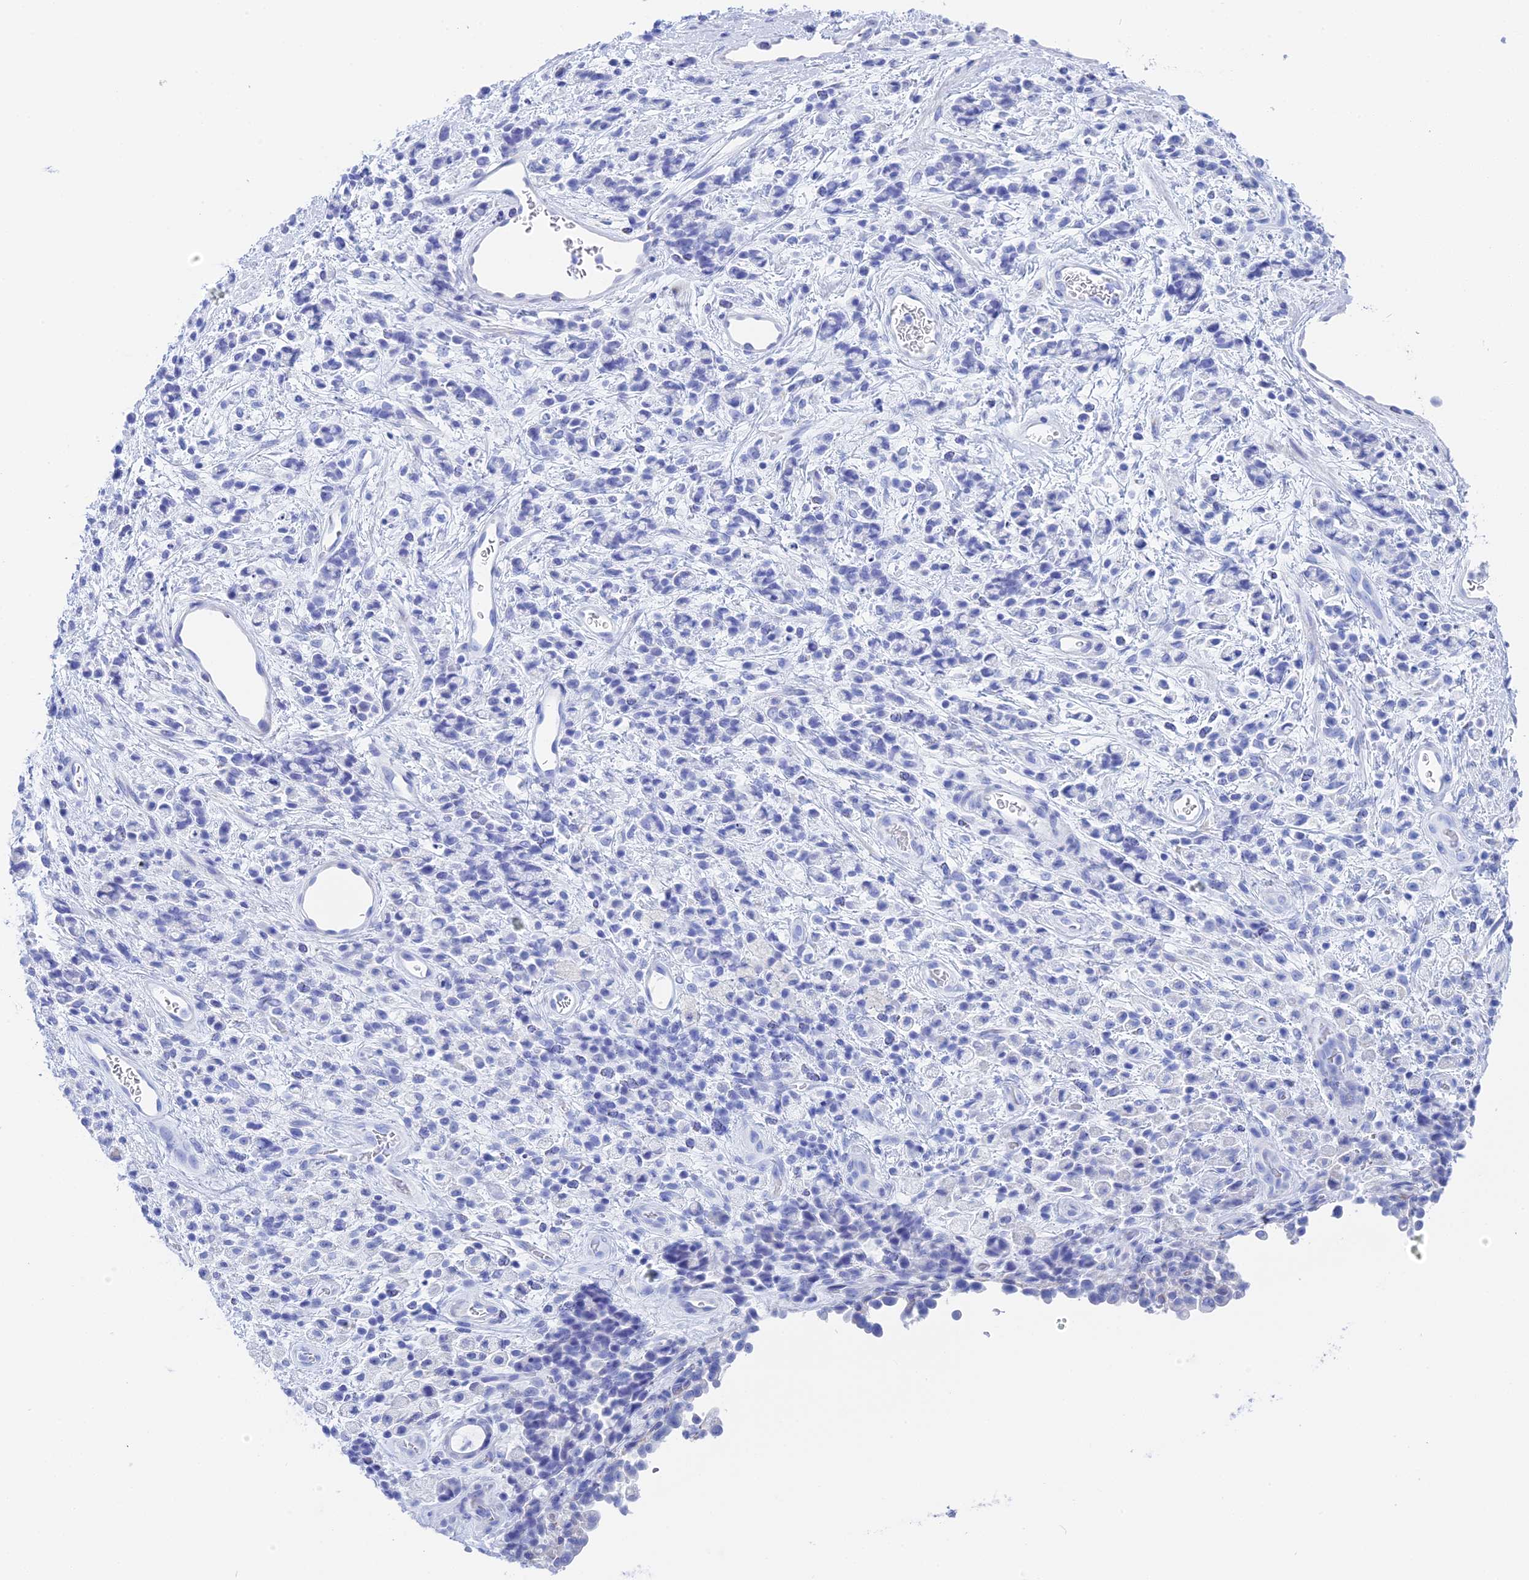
{"staining": {"intensity": "negative", "quantity": "none", "location": "none"}, "tissue": "stomach cancer", "cell_type": "Tumor cells", "image_type": "cancer", "snomed": [{"axis": "morphology", "description": "Adenocarcinoma, NOS"}, {"axis": "topography", "description": "Stomach"}], "caption": "Stomach cancer (adenocarcinoma) was stained to show a protein in brown. There is no significant positivity in tumor cells.", "gene": "TEX101", "patient": {"sex": "female", "age": 60}}